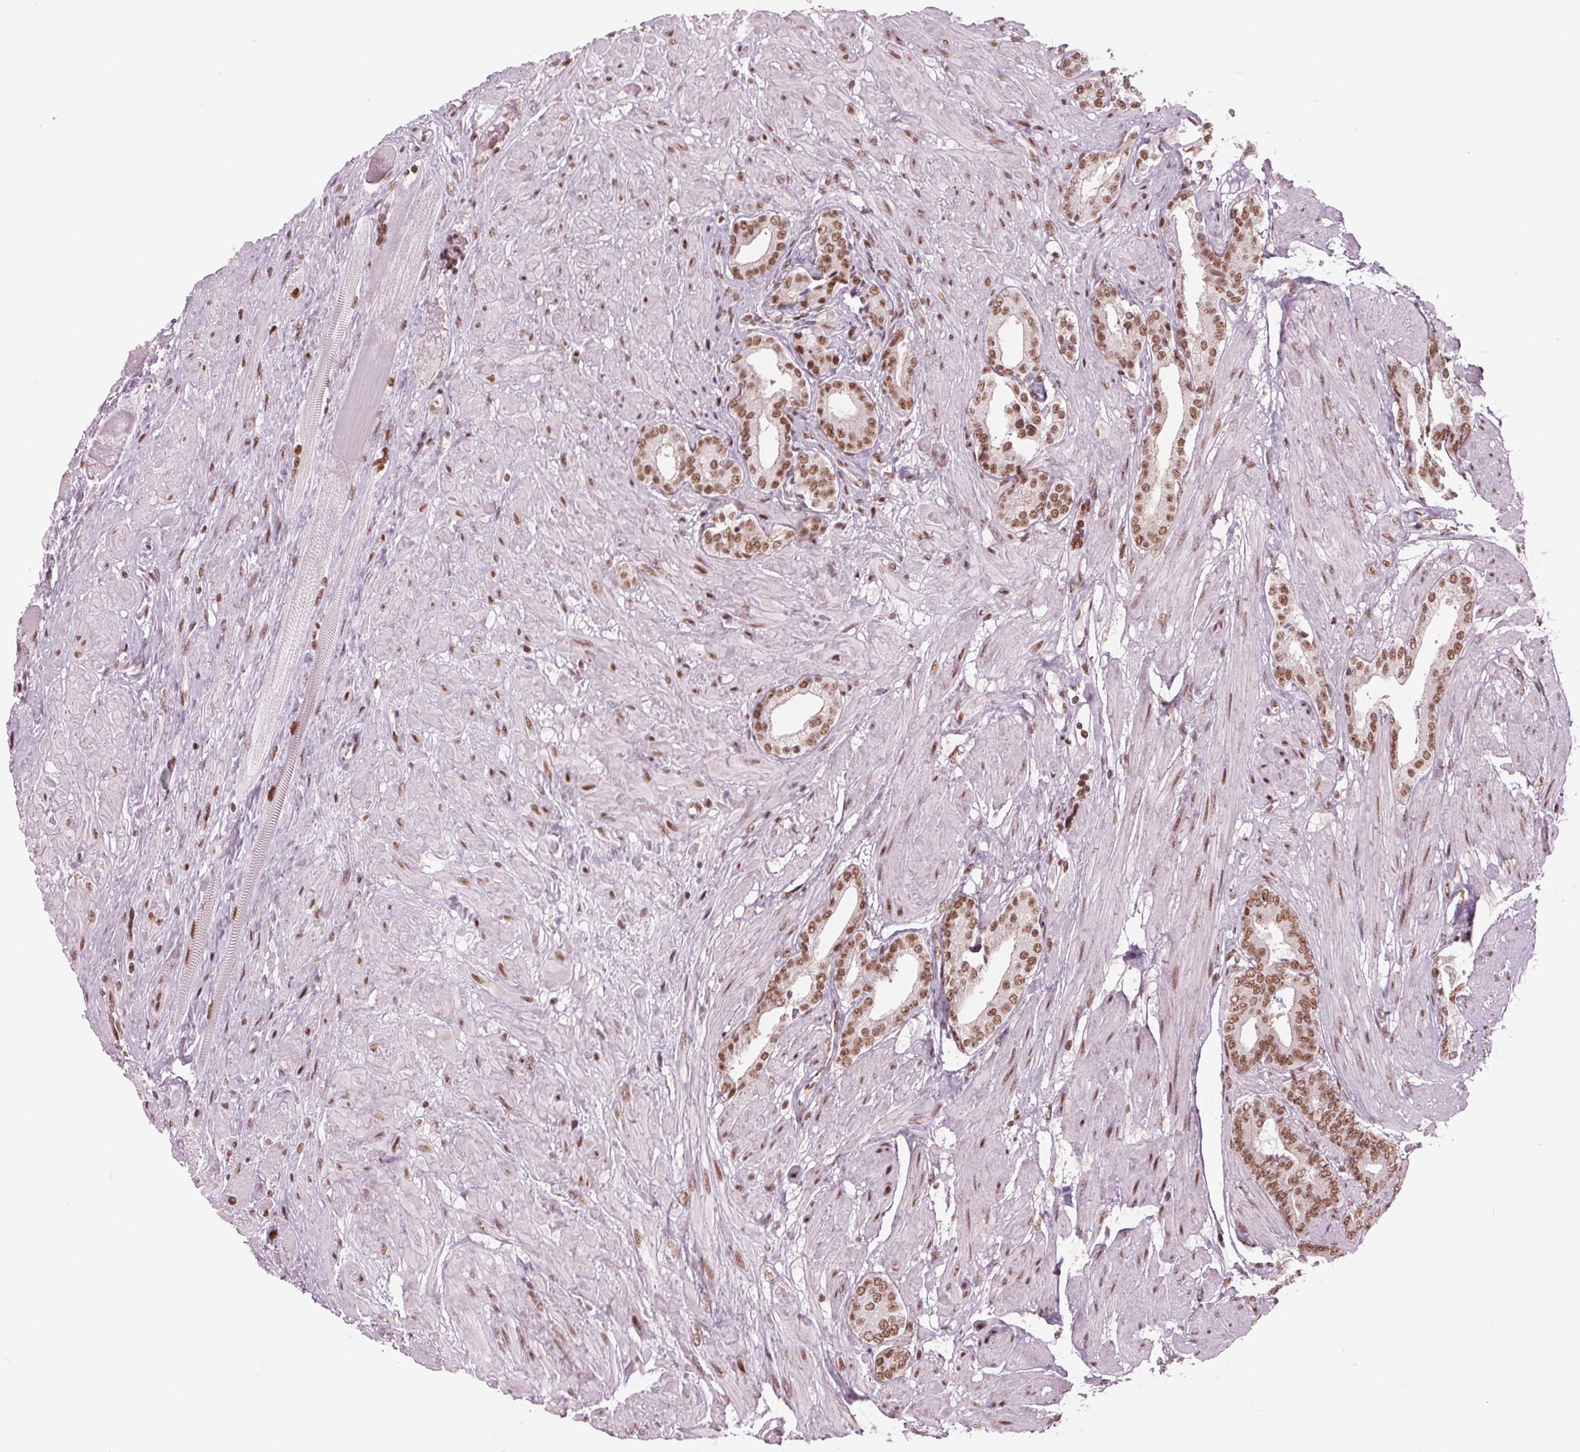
{"staining": {"intensity": "moderate", "quantity": ">75%", "location": "nuclear"}, "tissue": "prostate cancer", "cell_type": "Tumor cells", "image_type": "cancer", "snomed": [{"axis": "morphology", "description": "Adenocarcinoma, High grade"}, {"axis": "topography", "description": "Prostate"}], "caption": "About >75% of tumor cells in high-grade adenocarcinoma (prostate) exhibit moderate nuclear protein staining as visualized by brown immunohistochemical staining.", "gene": "LSM2", "patient": {"sex": "male", "age": 56}}